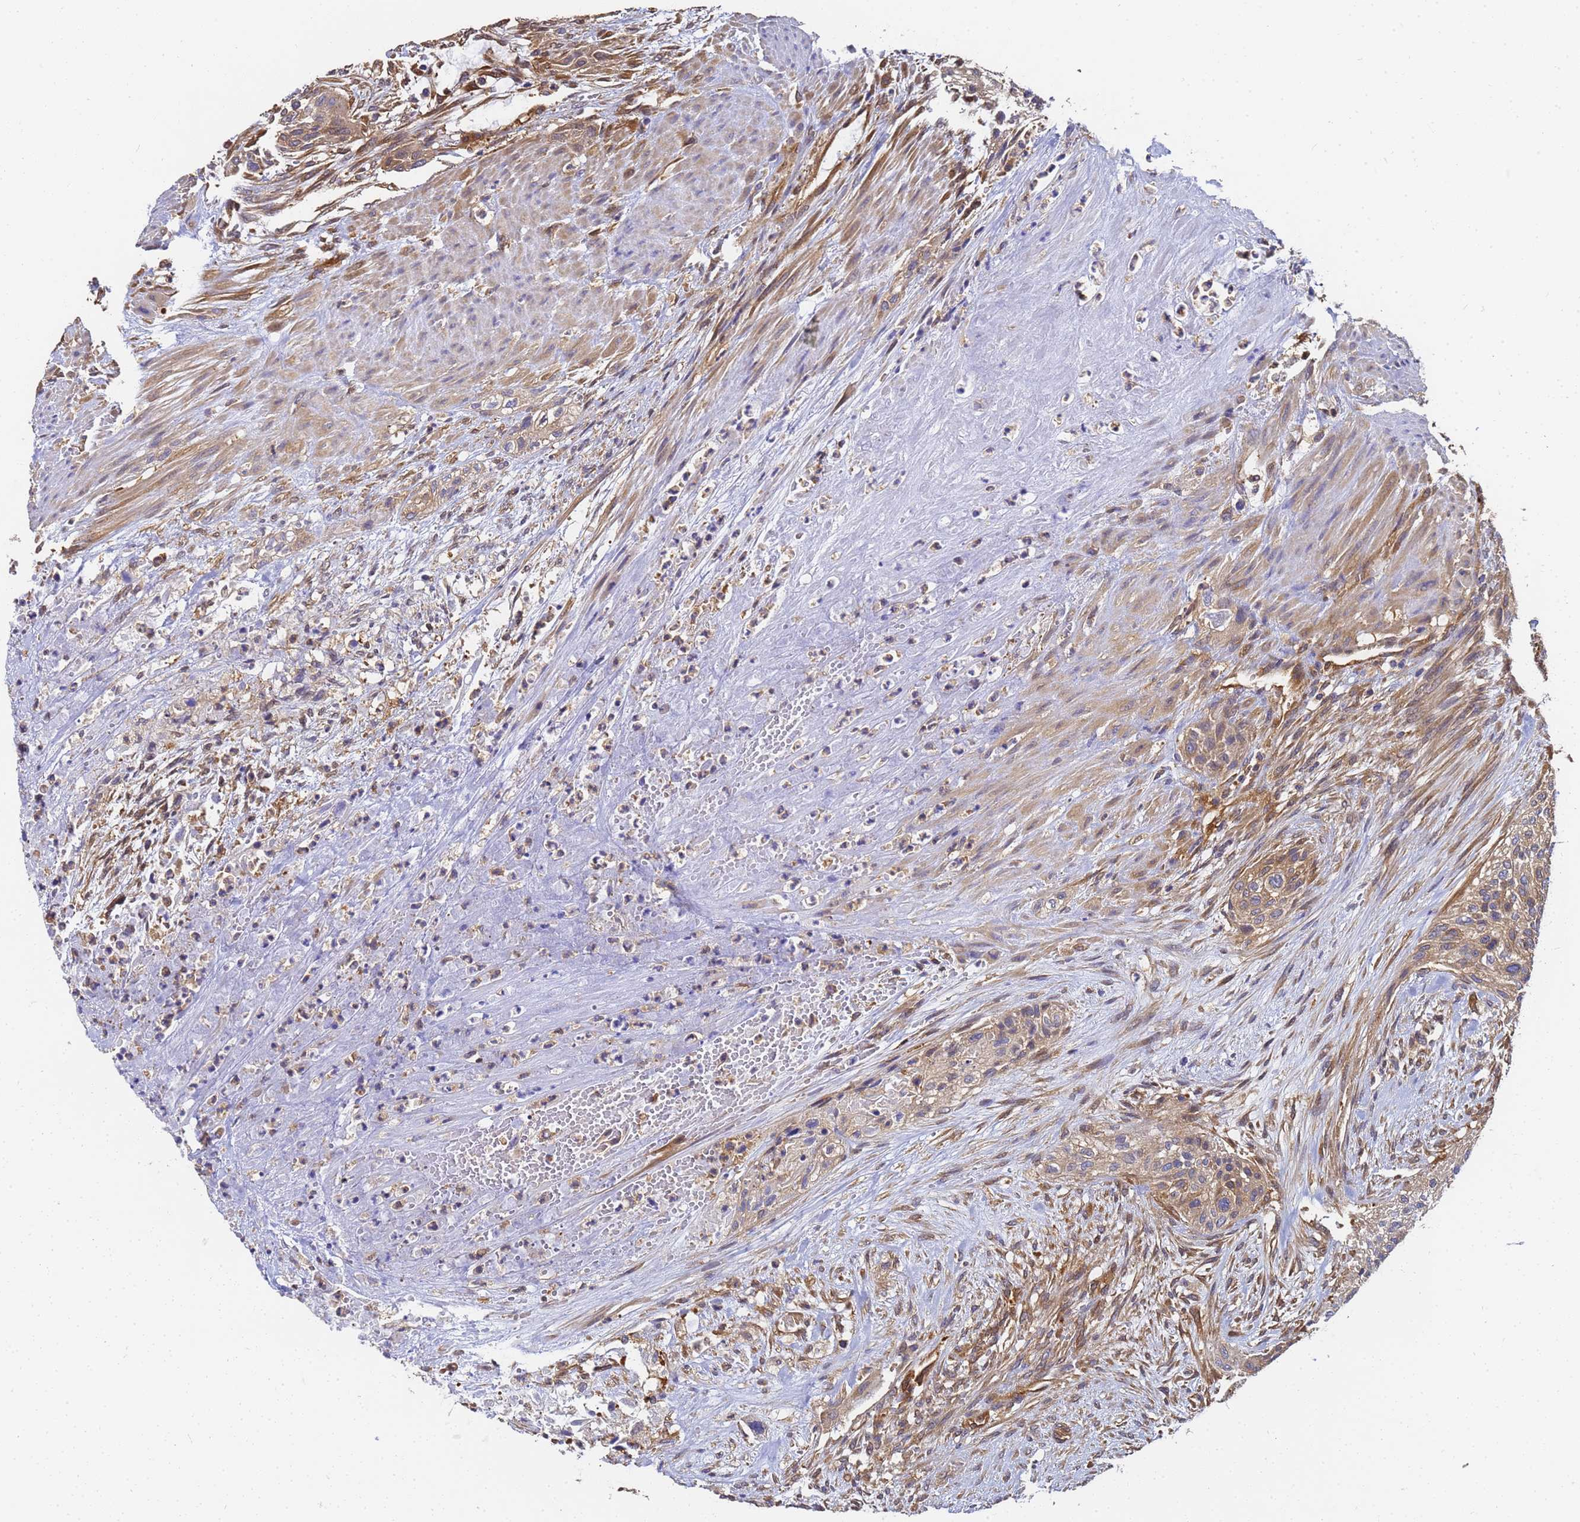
{"staining": {"intensity": "weak", "quantity": ">75%", "location": "cytoplasmic/membranous"}, "tissue": "urothelial cancer", "cell_type": "Tumor cells", "image_type": "cancer", "snomed": [{"axis": "morphology", "description": "Urothelial carcinoma, High grade"}, {"axis": "topography", "description": "Urinary bladder"}], "caption": "Protein staining of urothelial carcinoma (high-grade) tissue reveals weak cytoplasmic/membranous staining in approximately >75% of tumor cells. Immunohistochemistry stains the protein of interest in brown and the nuclei are stained blue.", "gene": "NME1-NME2", "patient": {"sex": "male", "age": 35}}